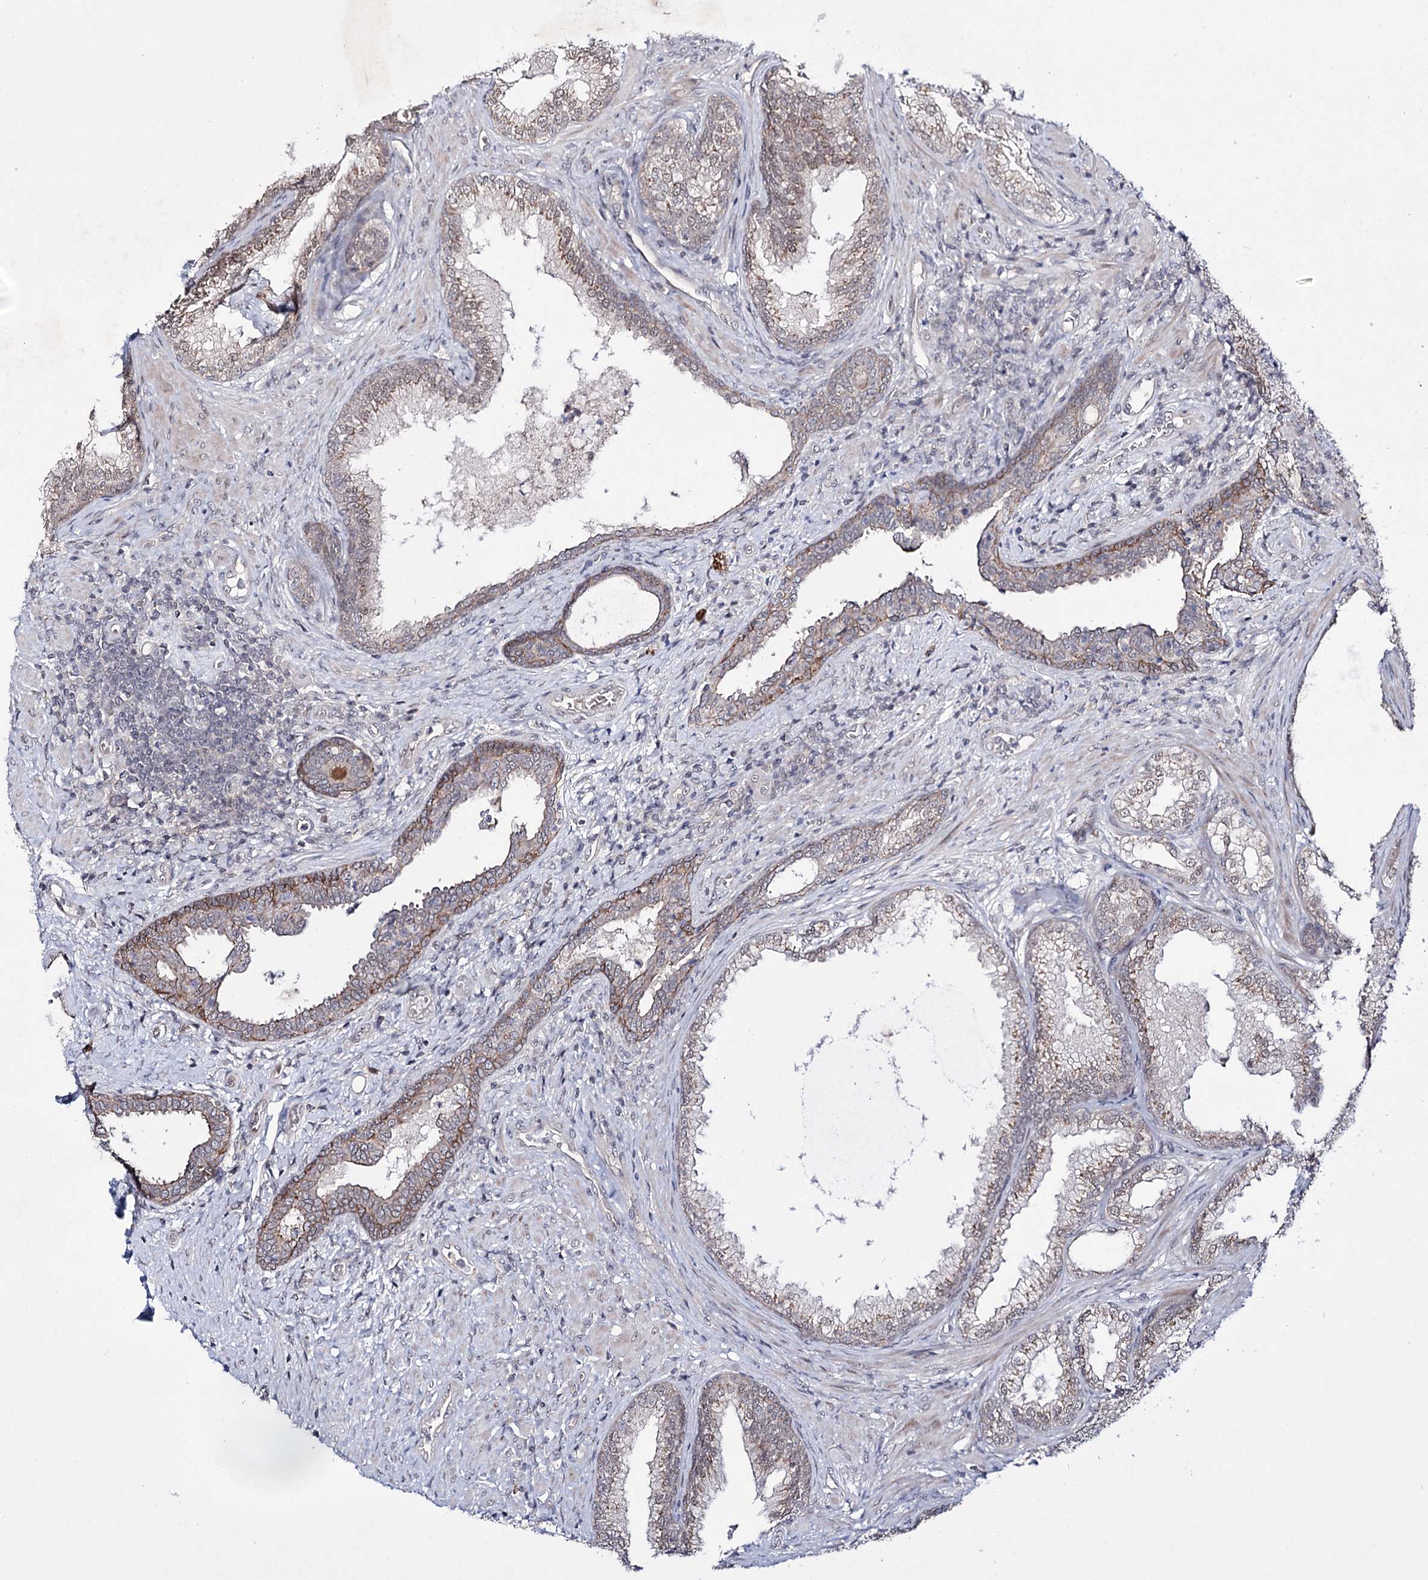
{"staining": {"intensity": "moderate", "quantity": "25%-75%", "location": "cytoplasmic/membranous"}, "tissue": "prostate", "cell_type": "Glandular cells", "image_type": "normal", "snomed": [{"axis": "morphology", "description": "Normal tissue, NOS"}, {"axis": "topography", "description": "Prostate"}], "caption": "Prostate stained with a brown dye displays moderate cytoplasmic/membranous positive staining in about 25%-75% of glandular cells.", "gene": "HOXC11", "patient": {"sex": "male", "age": 76}}